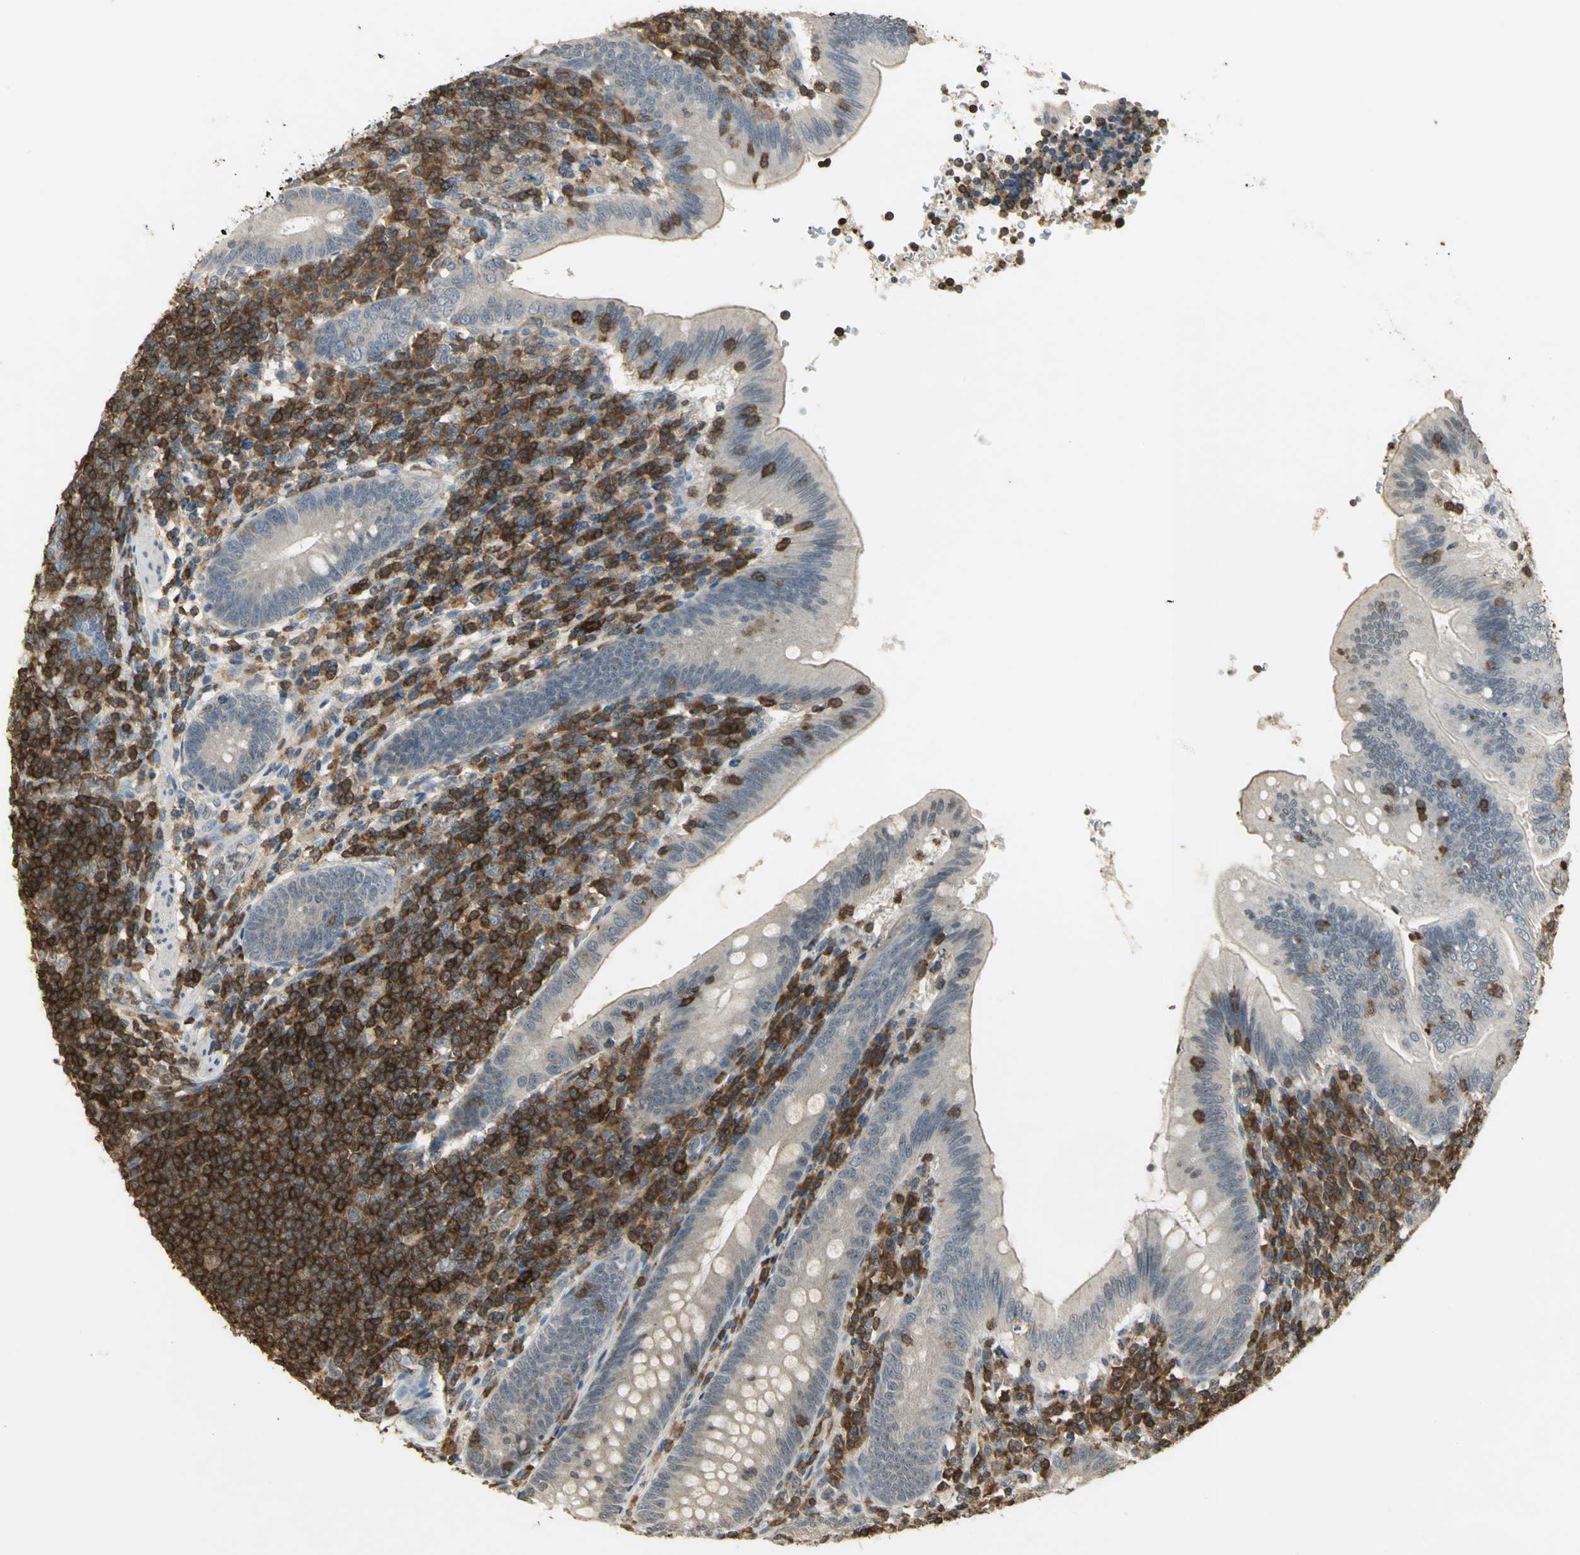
{"staining": {"intensity": "weak", "quantity": "25%-75%", "location": "cytoplasmic/membranous"}, "tissue": "appendix", "cell_type": "Glandular cells", "image_type": "normal", "snomed": [{"axis": "morphology", "description": "Normal tissue, NOS"}, {"axis": "morphology", "description": "Inflammation, NOS"}, {"axis": "topography", "description": "Appendix"}], "caption": "A high-resolution histopathology image shows IHC staining of normal appendix, which shows weak cytoplasmic/membranous expression in about 25%-75% of glandular cells.", "gene": "IL16", "patient": {"sex": "male", "age": 46}}